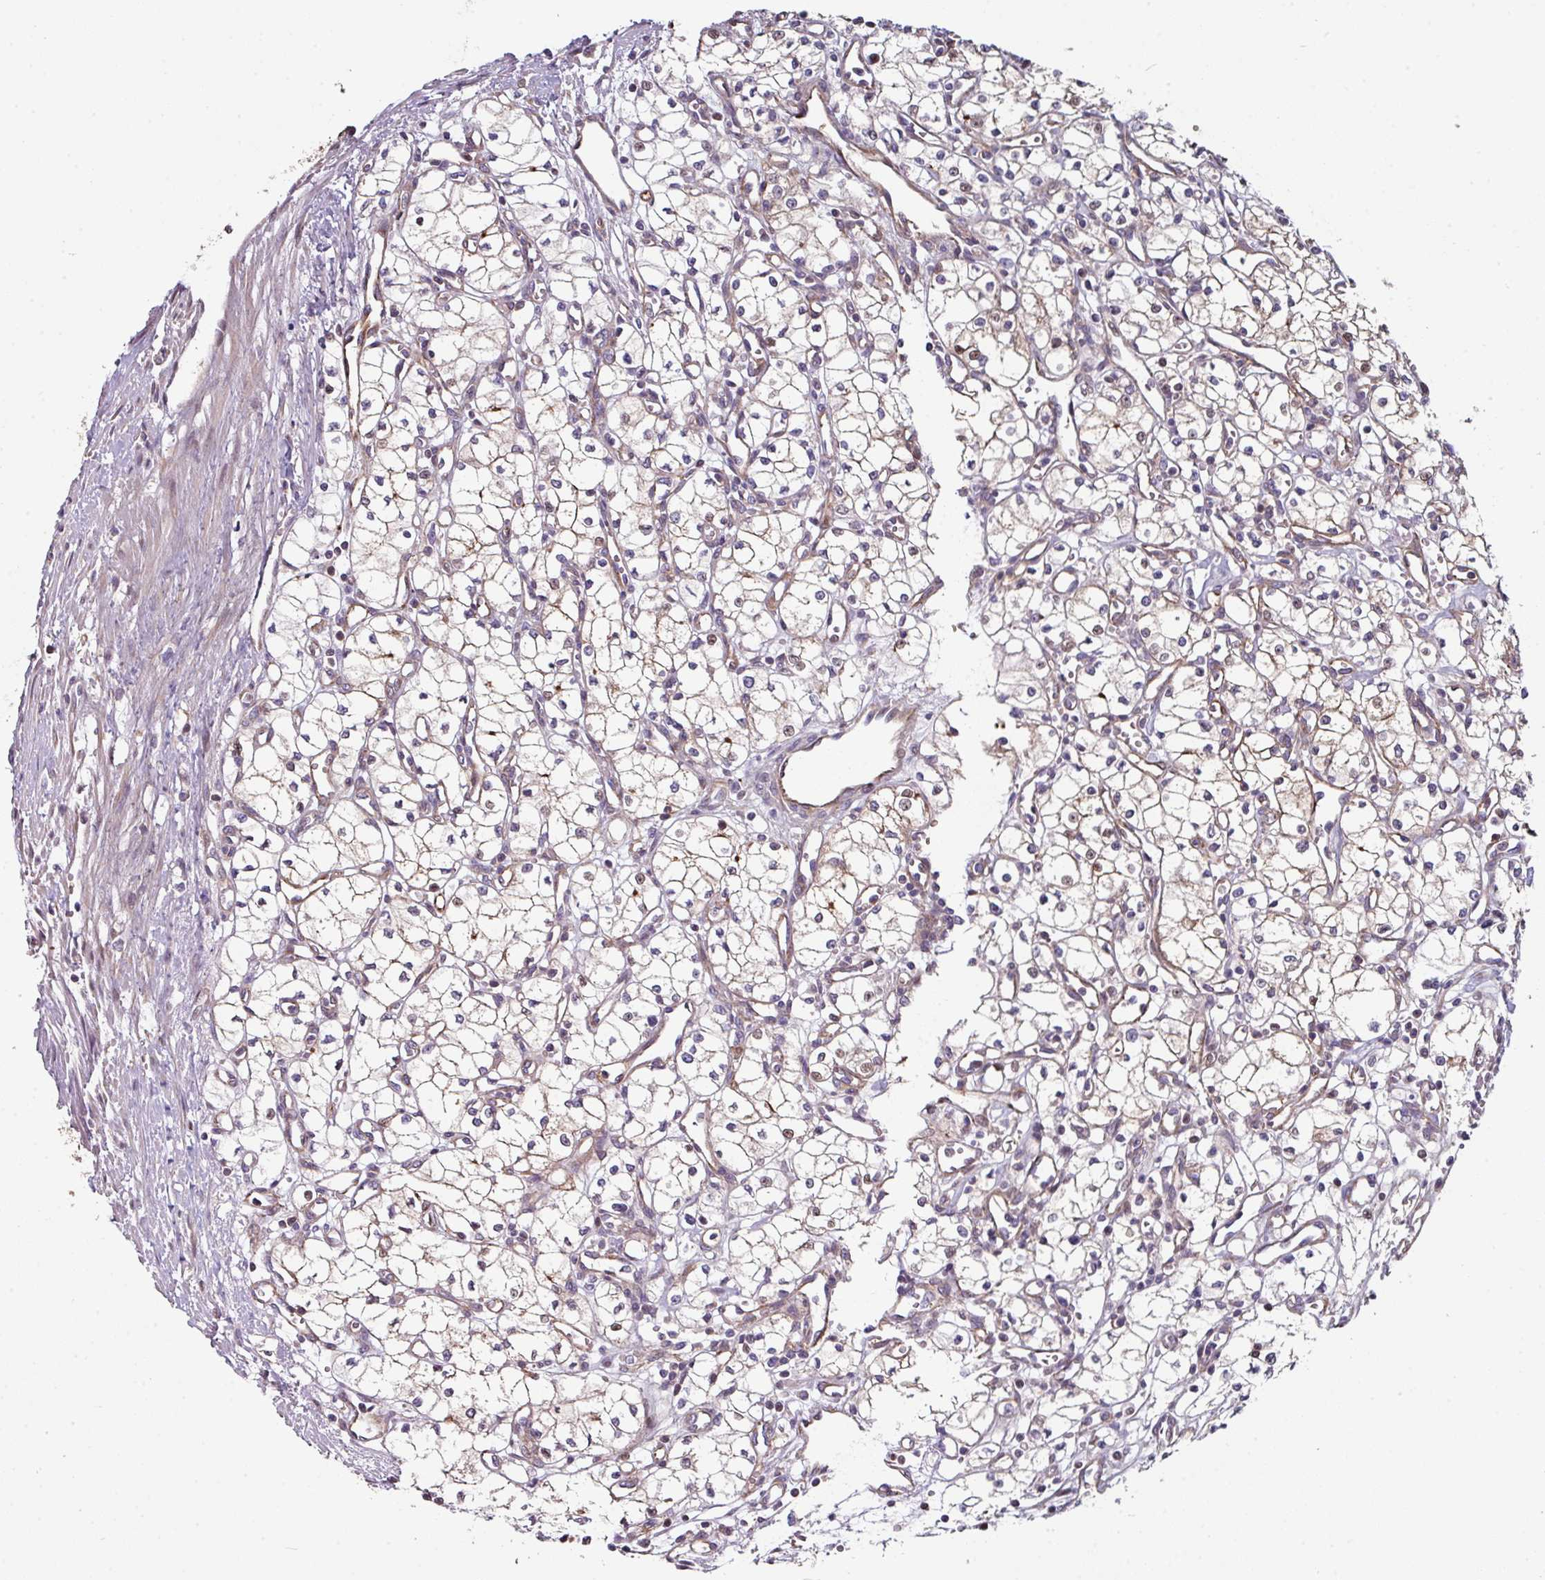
{"staining": {"intensity": "weak", "quantity": ">75%", "location": "cytoplasmic/membranous"}, "tissue": "renal cancer", "cell_type": "Tumor cells", "image_type": "cancer", "snomed": [{"axis": "morphology", "description": "Adenocarcinoma, NOS"}, {"axis": "topography", "description": "Kidney"}], "caption": "A micrograph of renal cancer stained for a protein shows weak cytoplasmic/membranous brown staining in tumor cells.", "gene": "ANO9", "patient": {"sex": "male", "age": 59}}